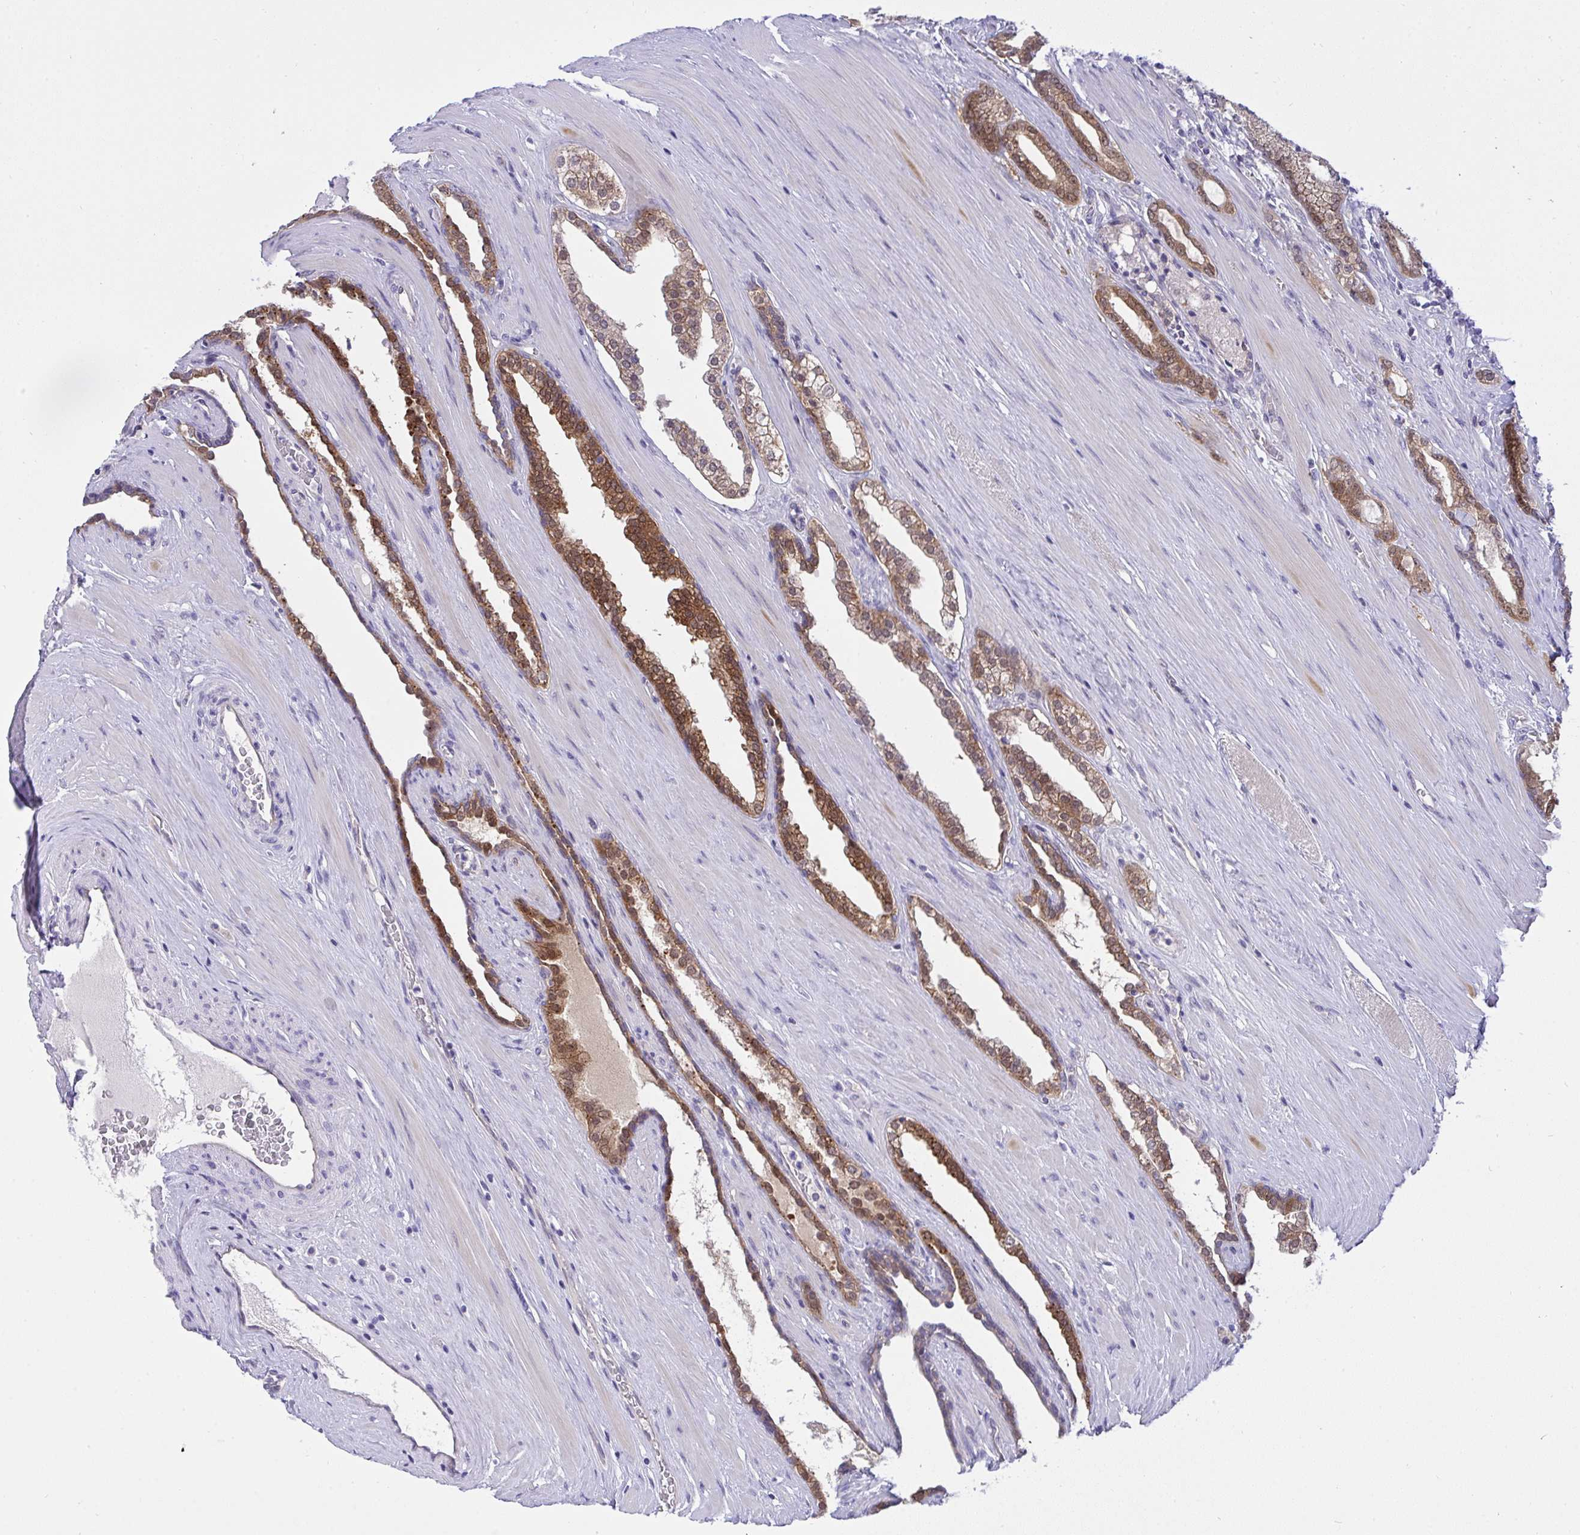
{"staining": {"intensity": "moderate", "quantity": ">75%", "location": "cytoplasmic/membranous,nuclear"}, "tissue": "prostate cancer", "cell_type": "Tumor cells", "image_type": "cancer", "snomed": [{"axis": "morphology", "description": "Adenocarcinoma, High grade"}, {"axis": "topography", "description": "Prostate"}], "caption": "Human prostate adenocarcinoma (high-grade) stained with a protein marker displays moderate staining in tumor cells.", "gene": "HOXD12", "patient": {"sex": "male", "age": 58}}